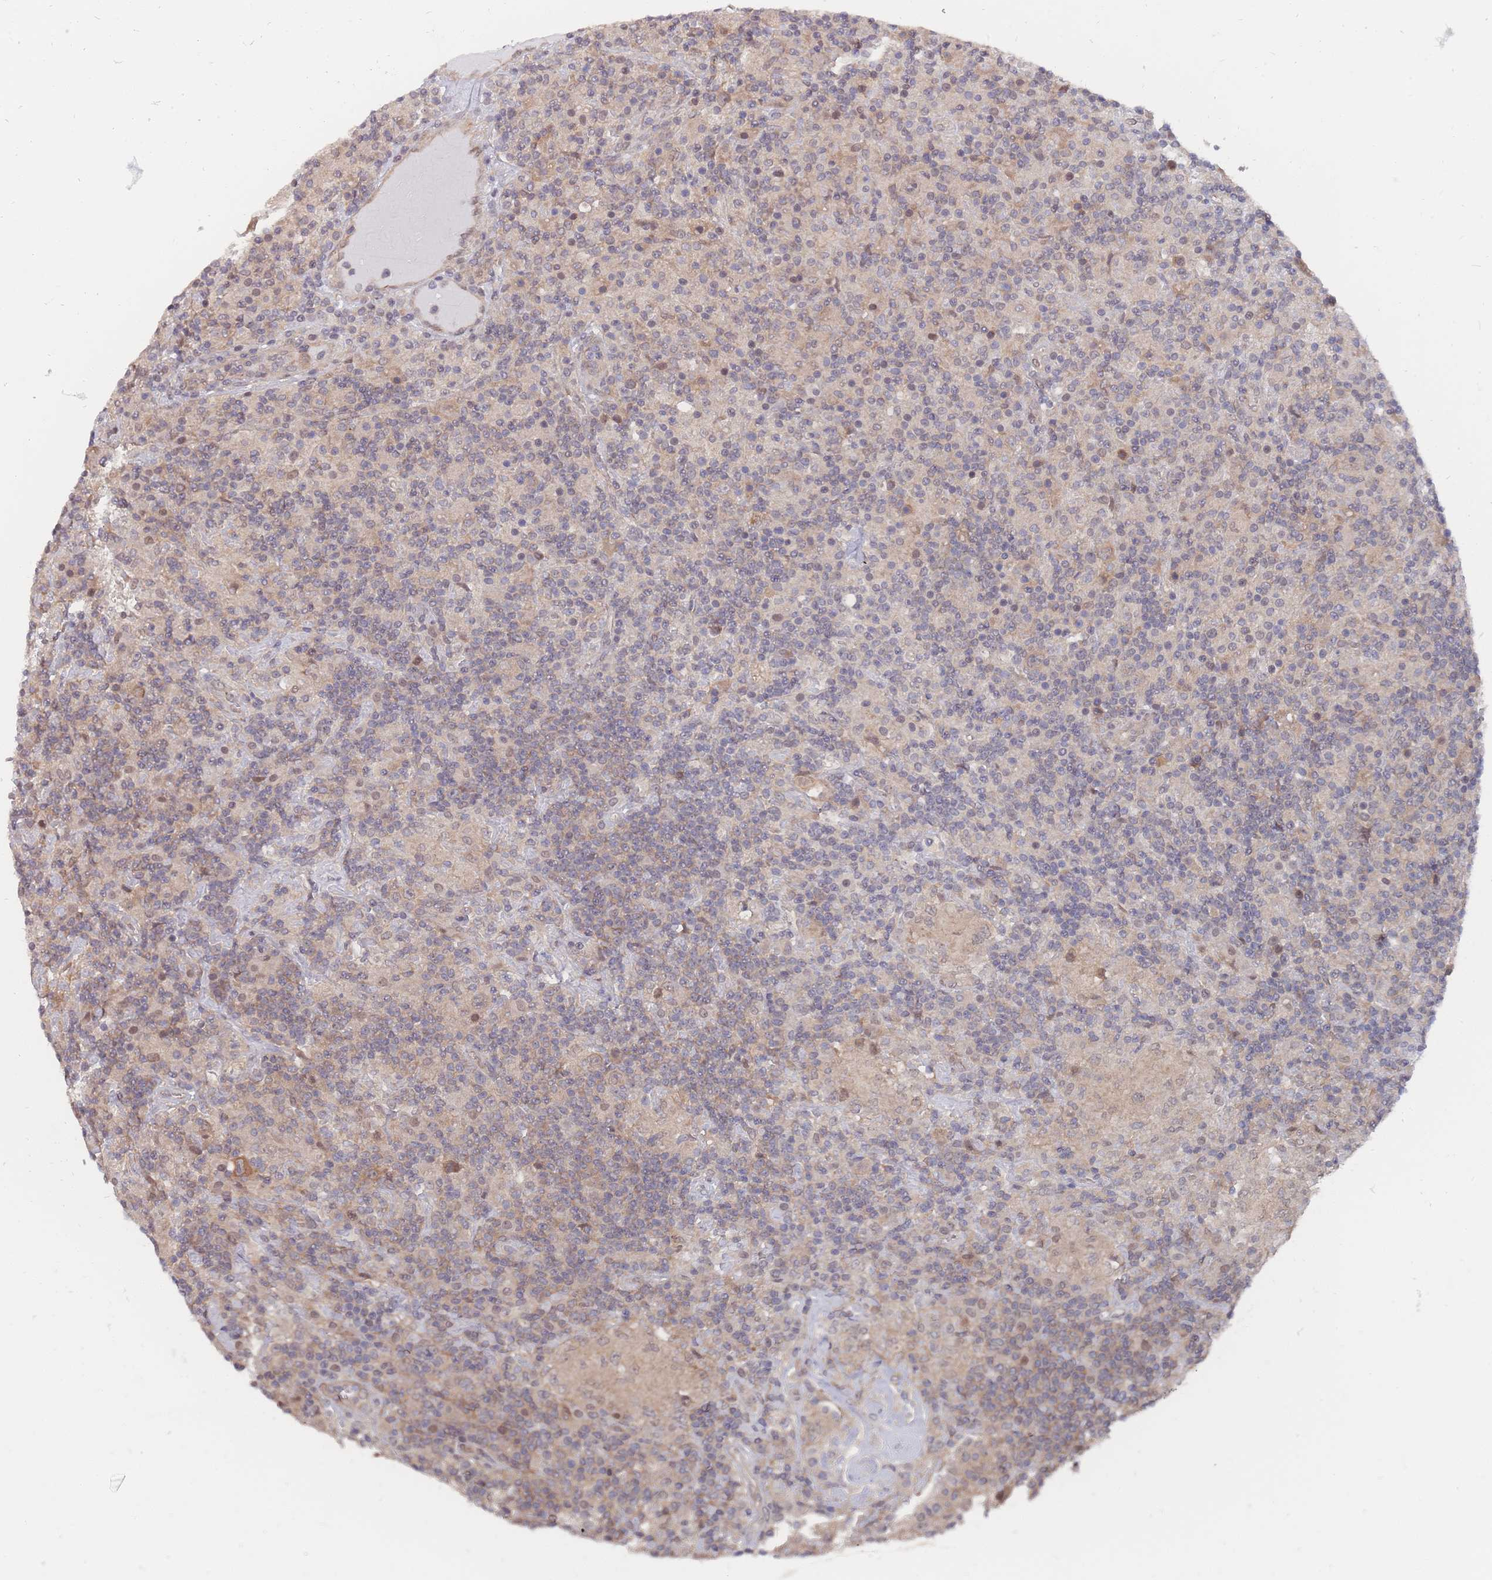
{"staining": {"intensity": "moderate", "quantity": "<25%", "location": "cytoplasmic/membranous"}, "tissue": "lymphoma", "cell_type": "Tumor cells", "image_type": "cancer", "snomed": [{"axis": "morphology", "description": "Hodgkin's disease, NOS"}, {"axis": "topography", "description": "Lymph node"}], "caption": "Immunohistochemical staining of lymphoma reveals low levels of moderate cytoplasmic/membranous staining in approximately <25% of tumor cells.", "gene": "NKD1", "patient": {"sex": "male", "age": 70}}